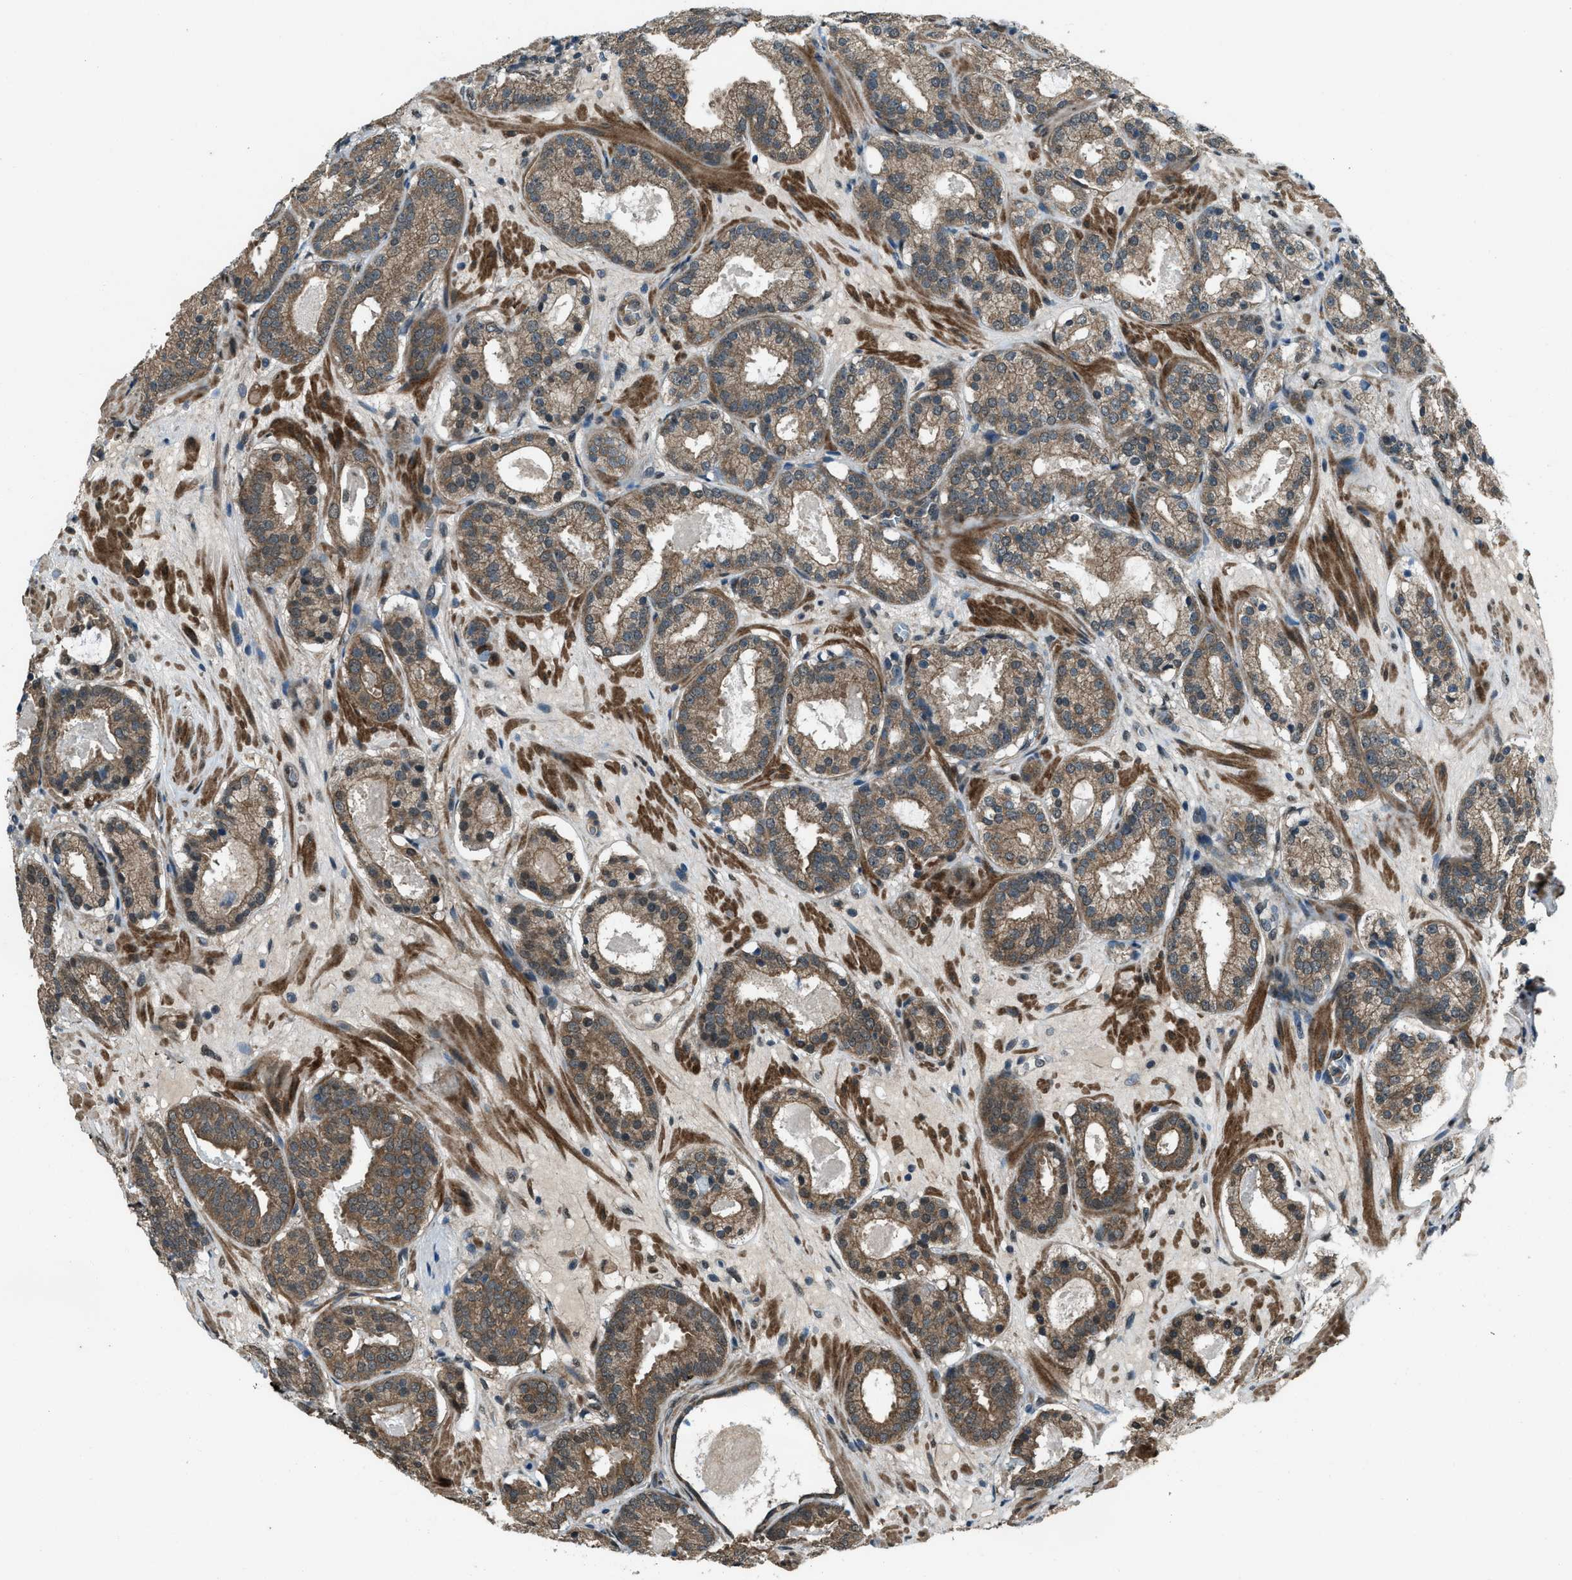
{"staining": {"intensity": "moderate", "quantity": ">75%", "location": "cytoplasmic/membranous"}, "tissue": "prostate cancer", "cell_type": "Tumor cells", "image_type": "cancer", "snomed": [{"axis": "morphology", "description": "Adenocarcinoma, Low grade"}, {"axis": "topography", "description": "Prostate"}], "caption": "Immunohistochemical staining of human prostate adenocarcinoma (low-grade) displays medium levels of moderate cytoplasmic/membranous positivity in about >75% of tumor cells.", "gene": "SVIL", "patient": {"sex": "male", "age": 69}}